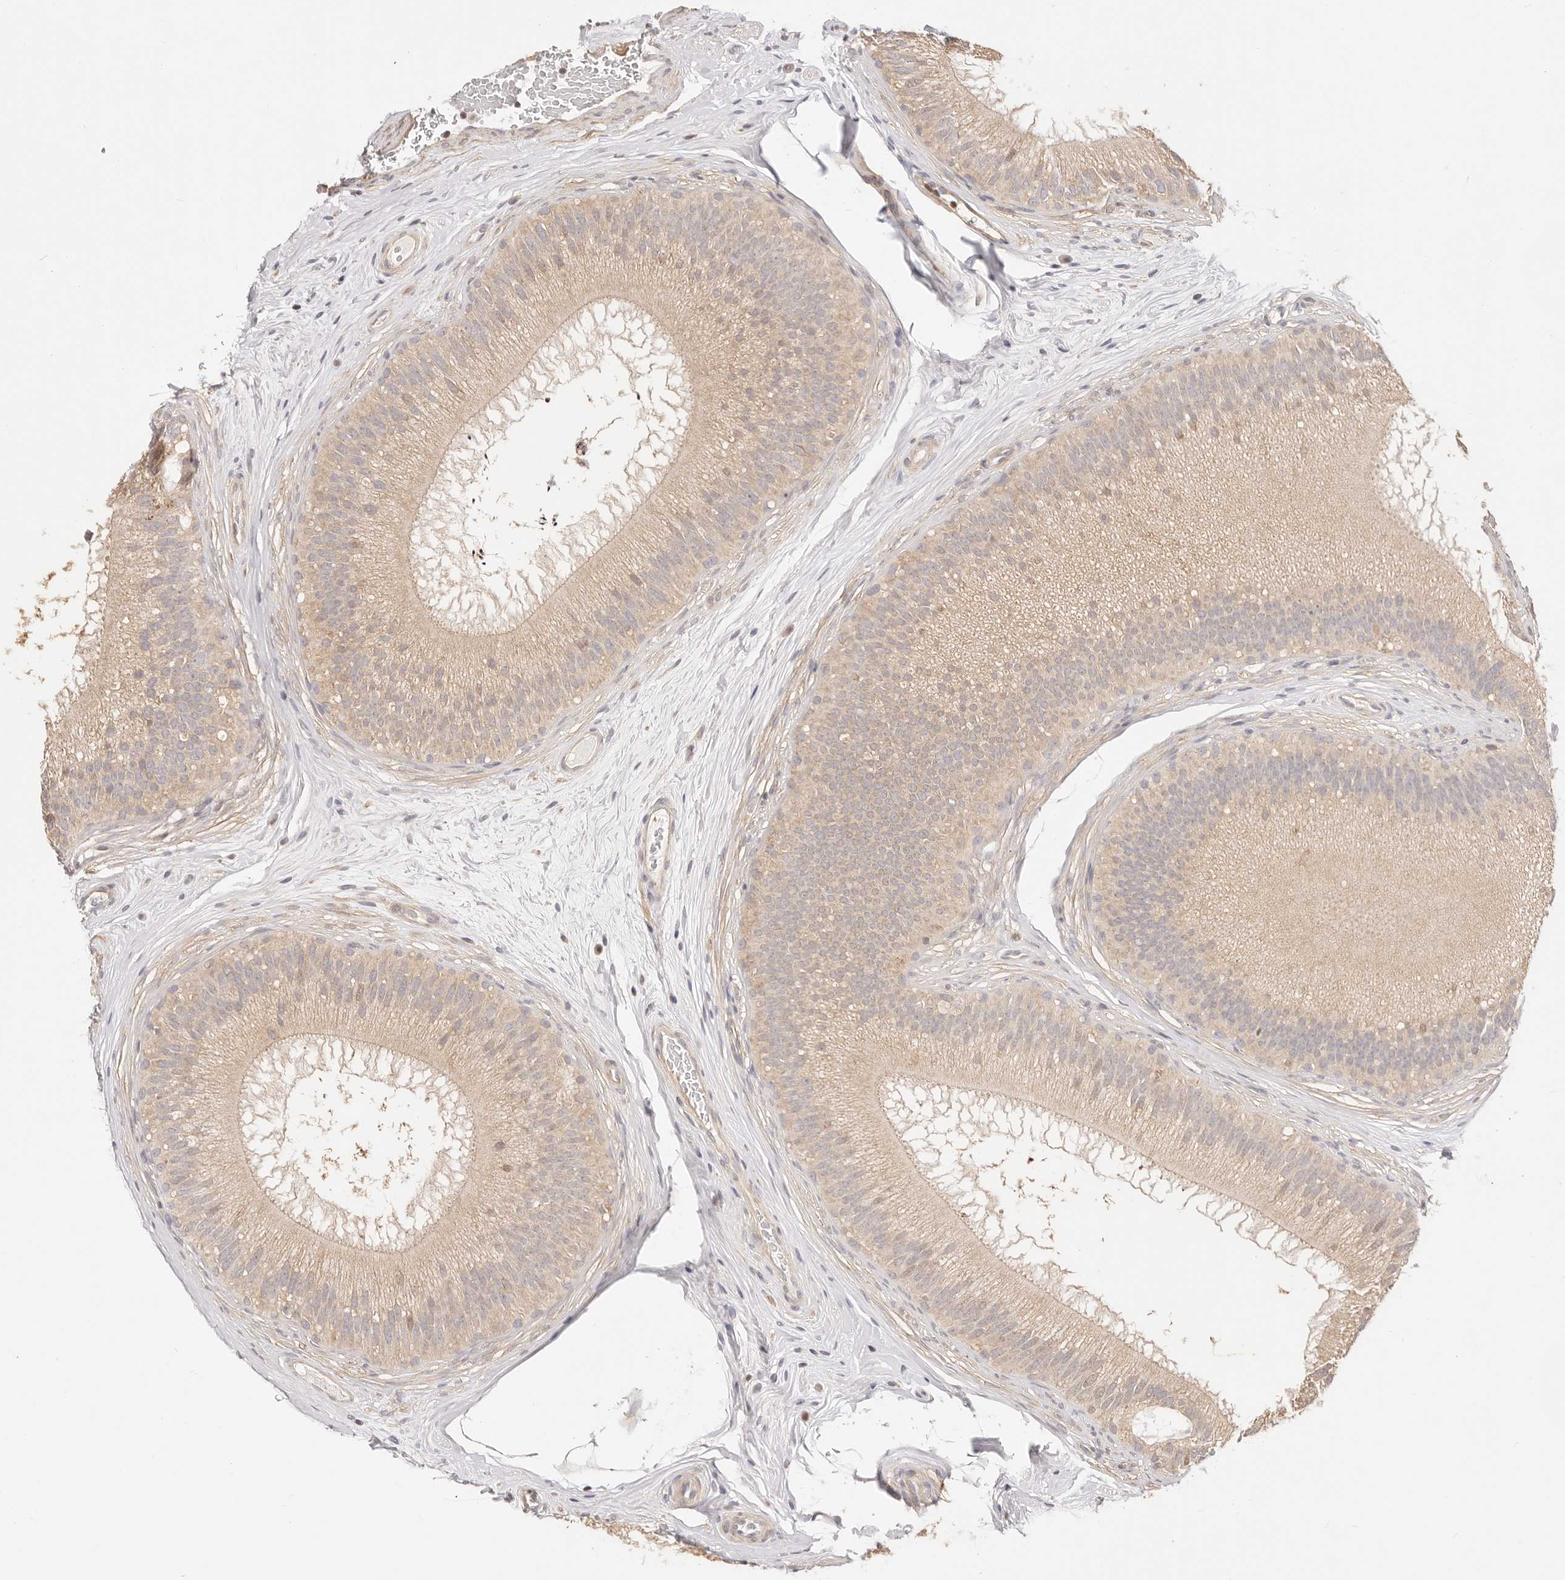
{"staining": {"intensity": "weak", "quantity": ">75%", "location": "cytoplasmic/membranous"}, "tissue": "epididymis", "cell_type": "Glandular cells", "image_type": "normal", "snomed": [{"axis": "morphology", "description": "Normal tissue, NOS"}, {"axis": "topography", "description": "Epididymis"}], "caption": "A high-resolution photomicrograph shows immunohistochemistry (IHC) staining of unremarkable epididymis, which displays weak cytoplasmic/membranous expression in about >75% of glandular cells.", "gene": "KCMF1", "patient": {"sex": "male", "age": 45}}